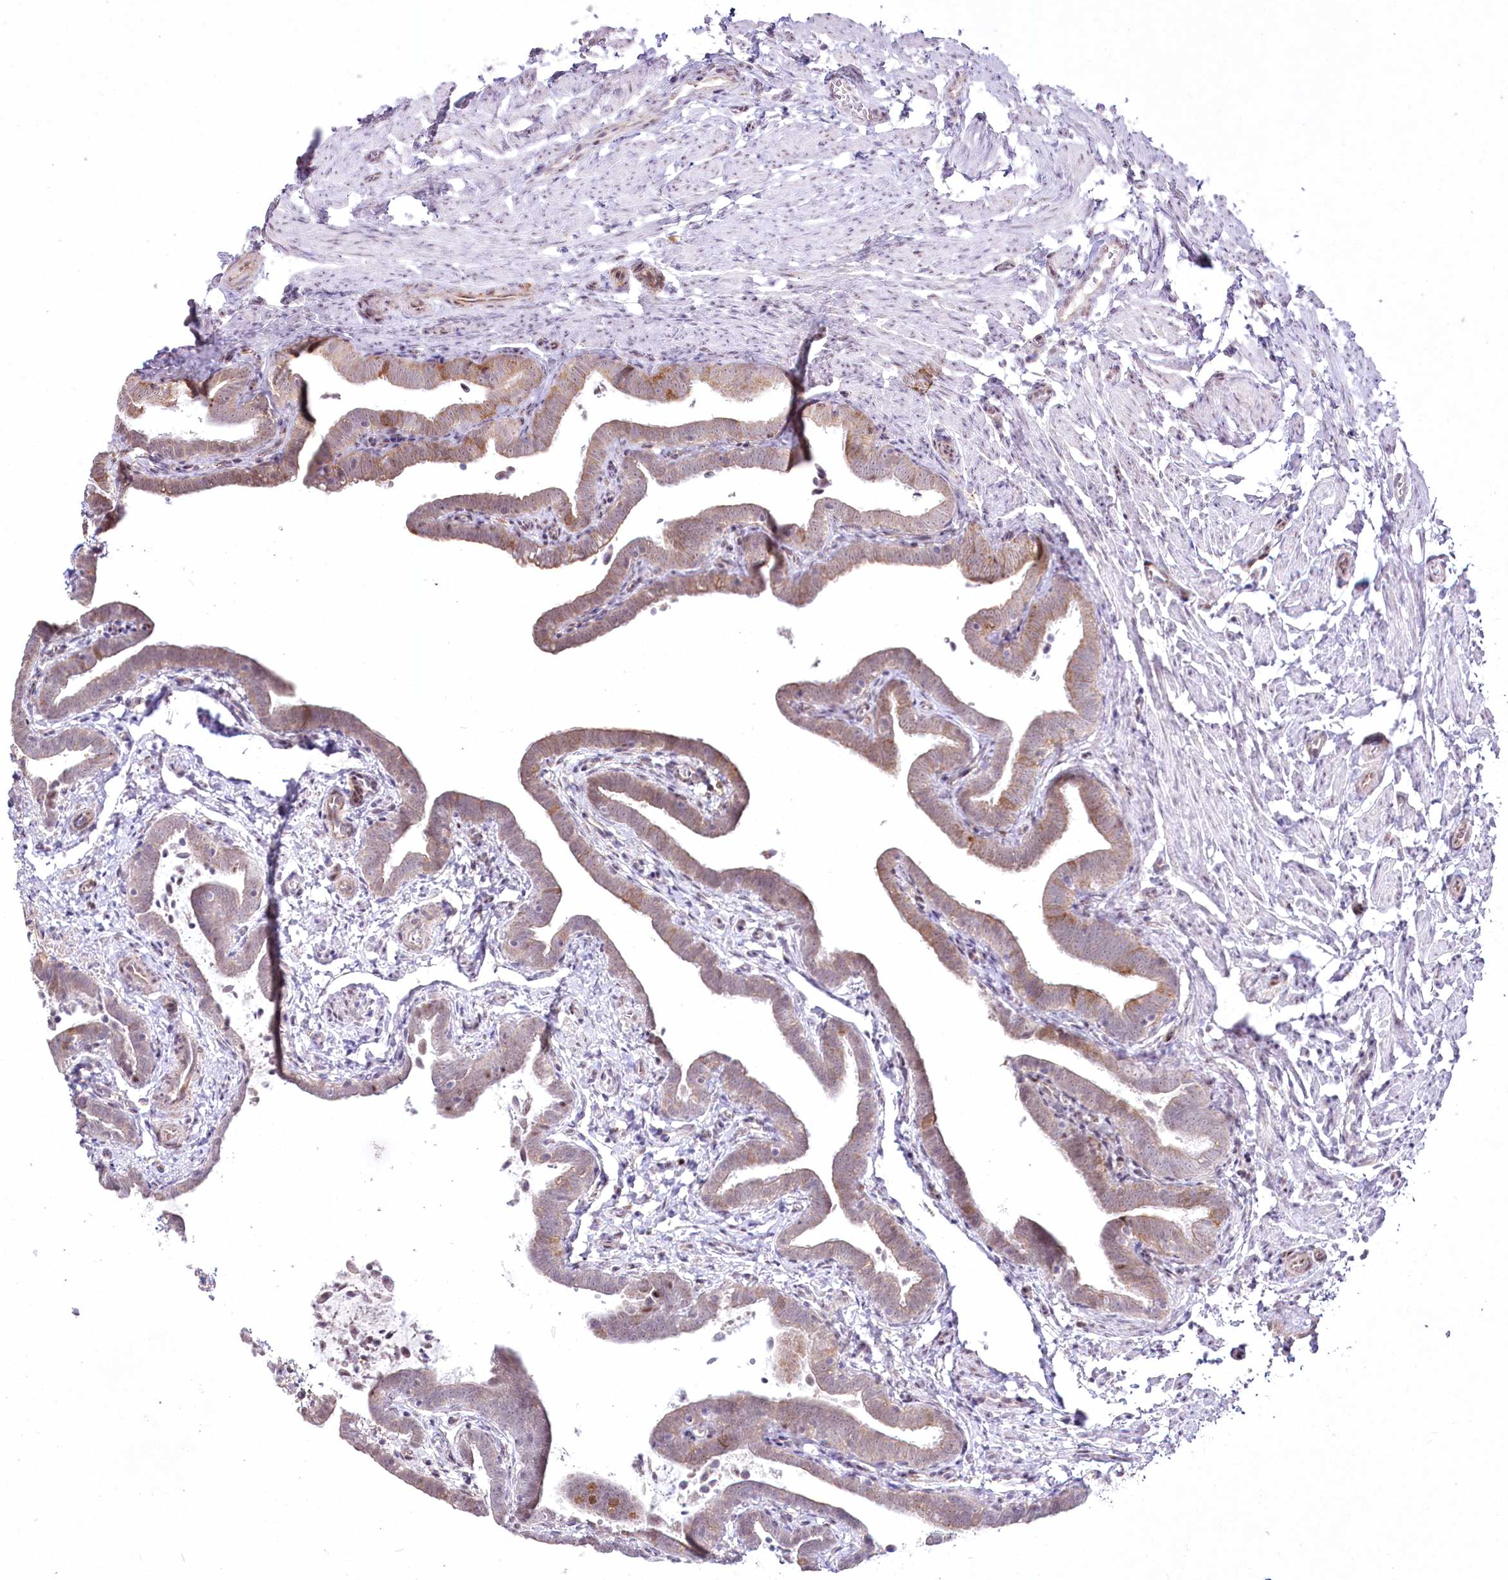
{"staining": {"intensity": "weak", "quantity": "25%-75%", "location": "cytoplasmic/membranous"}, "tissue": "fallopian tube", "cell_type": "Glandular cells", "image_type": "normal", "snomed": [{"axis": "morphology", "description": "Normal tissue, NOS"}, {"axis": "topography", "description": "Fallopian tube"}], "caption": "IHC of benign human fallopian tube reveals low levels of weak cytoplasmic/membranous expression in approximately 25%-75% of glandular cells. (DAB IHC with brightfield microscopy, high magnification).", "gene": "YBX3", "patient": {"sex": "female", "age": 36}}